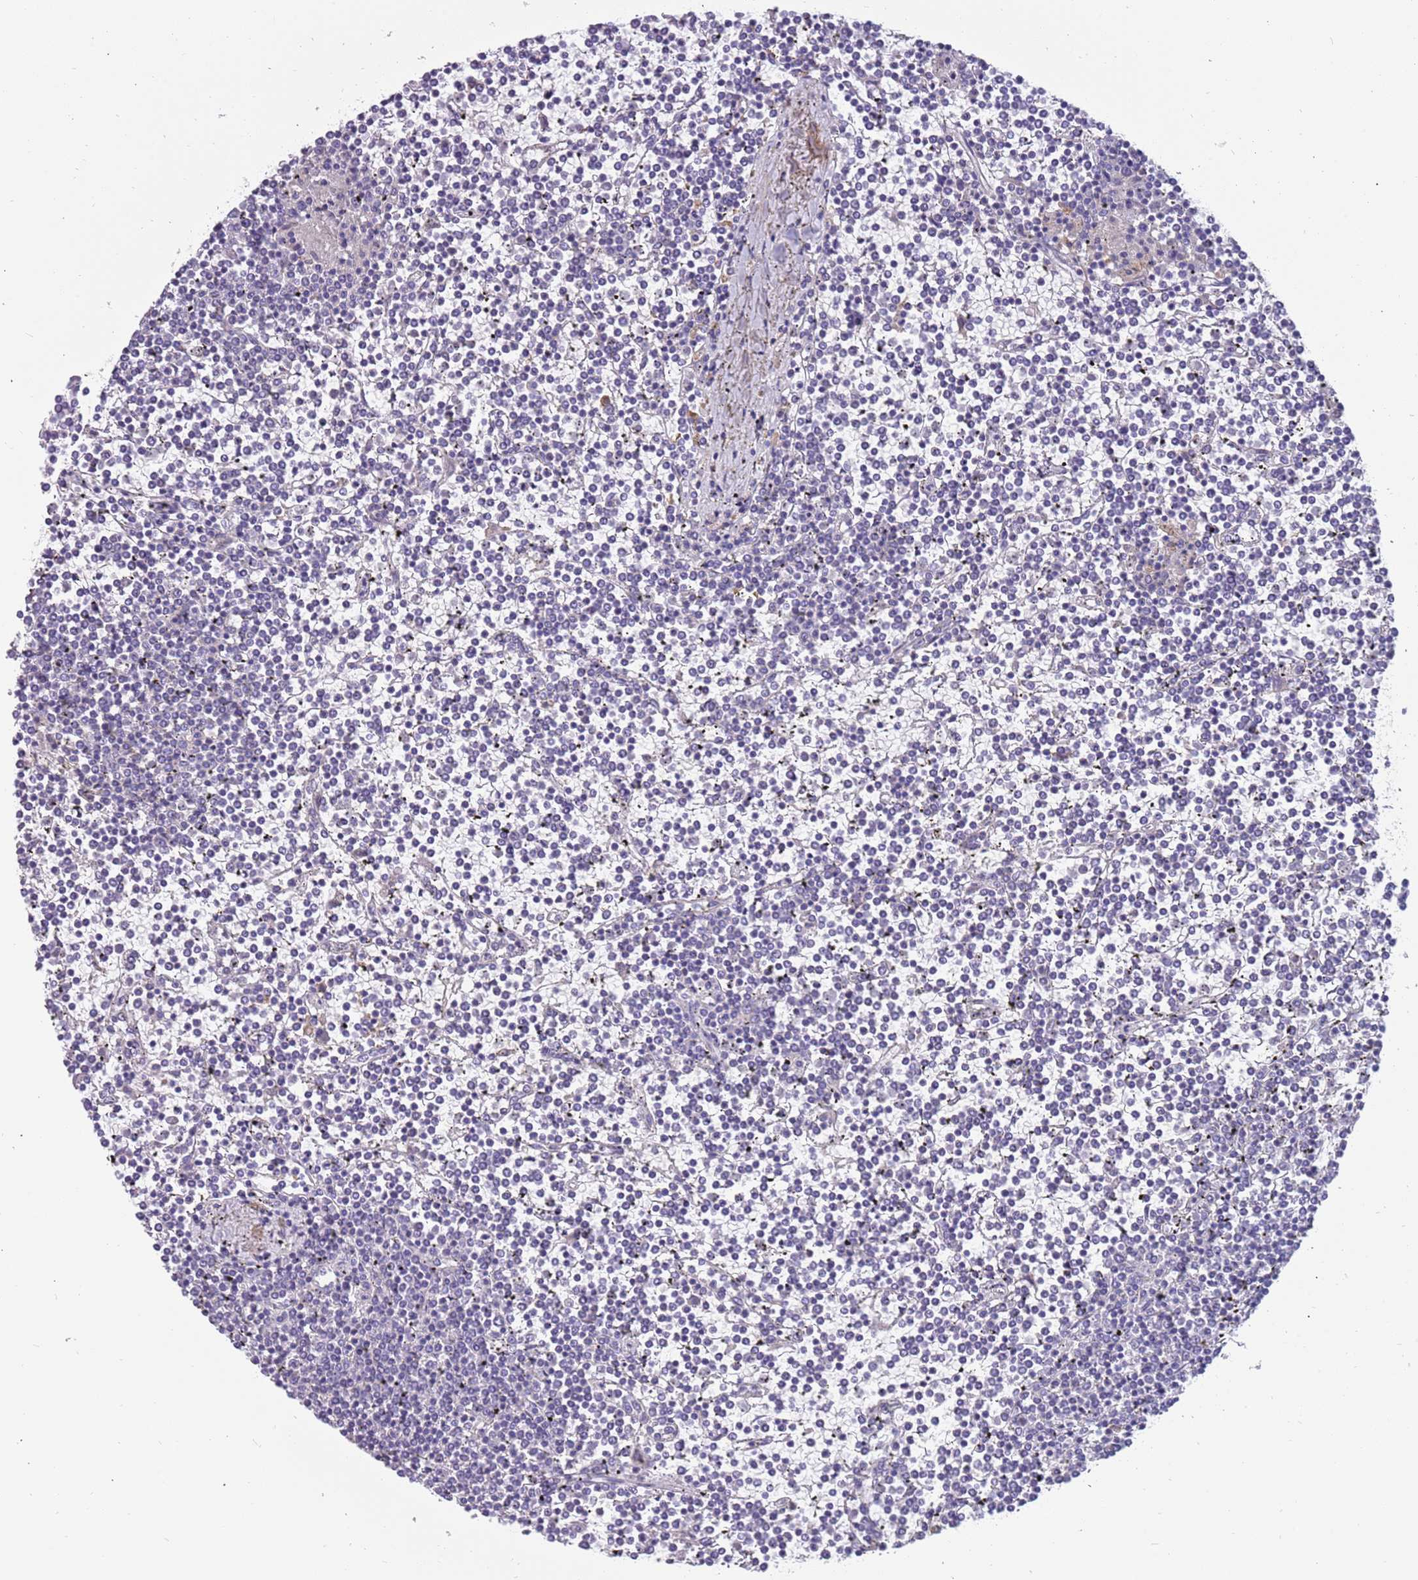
{"staining": {"intensity": "negative", "quantity": "none", "location": "none"}, "tissue": "lymphoma", "cell_type": "Tumor cells", "image_type": "cancer", "snomed": [{"axis": "morphology", "description": "Malignant lymphoma, non-Hodgkin's type, Low grade"}, {"axis": "topography", "description": "Spleen"}], "caption": "Tumor cells are negative for protein expression in human lymphoma.", "gene": "RHCG", "patient": {"sex": "female", "age": 19}}